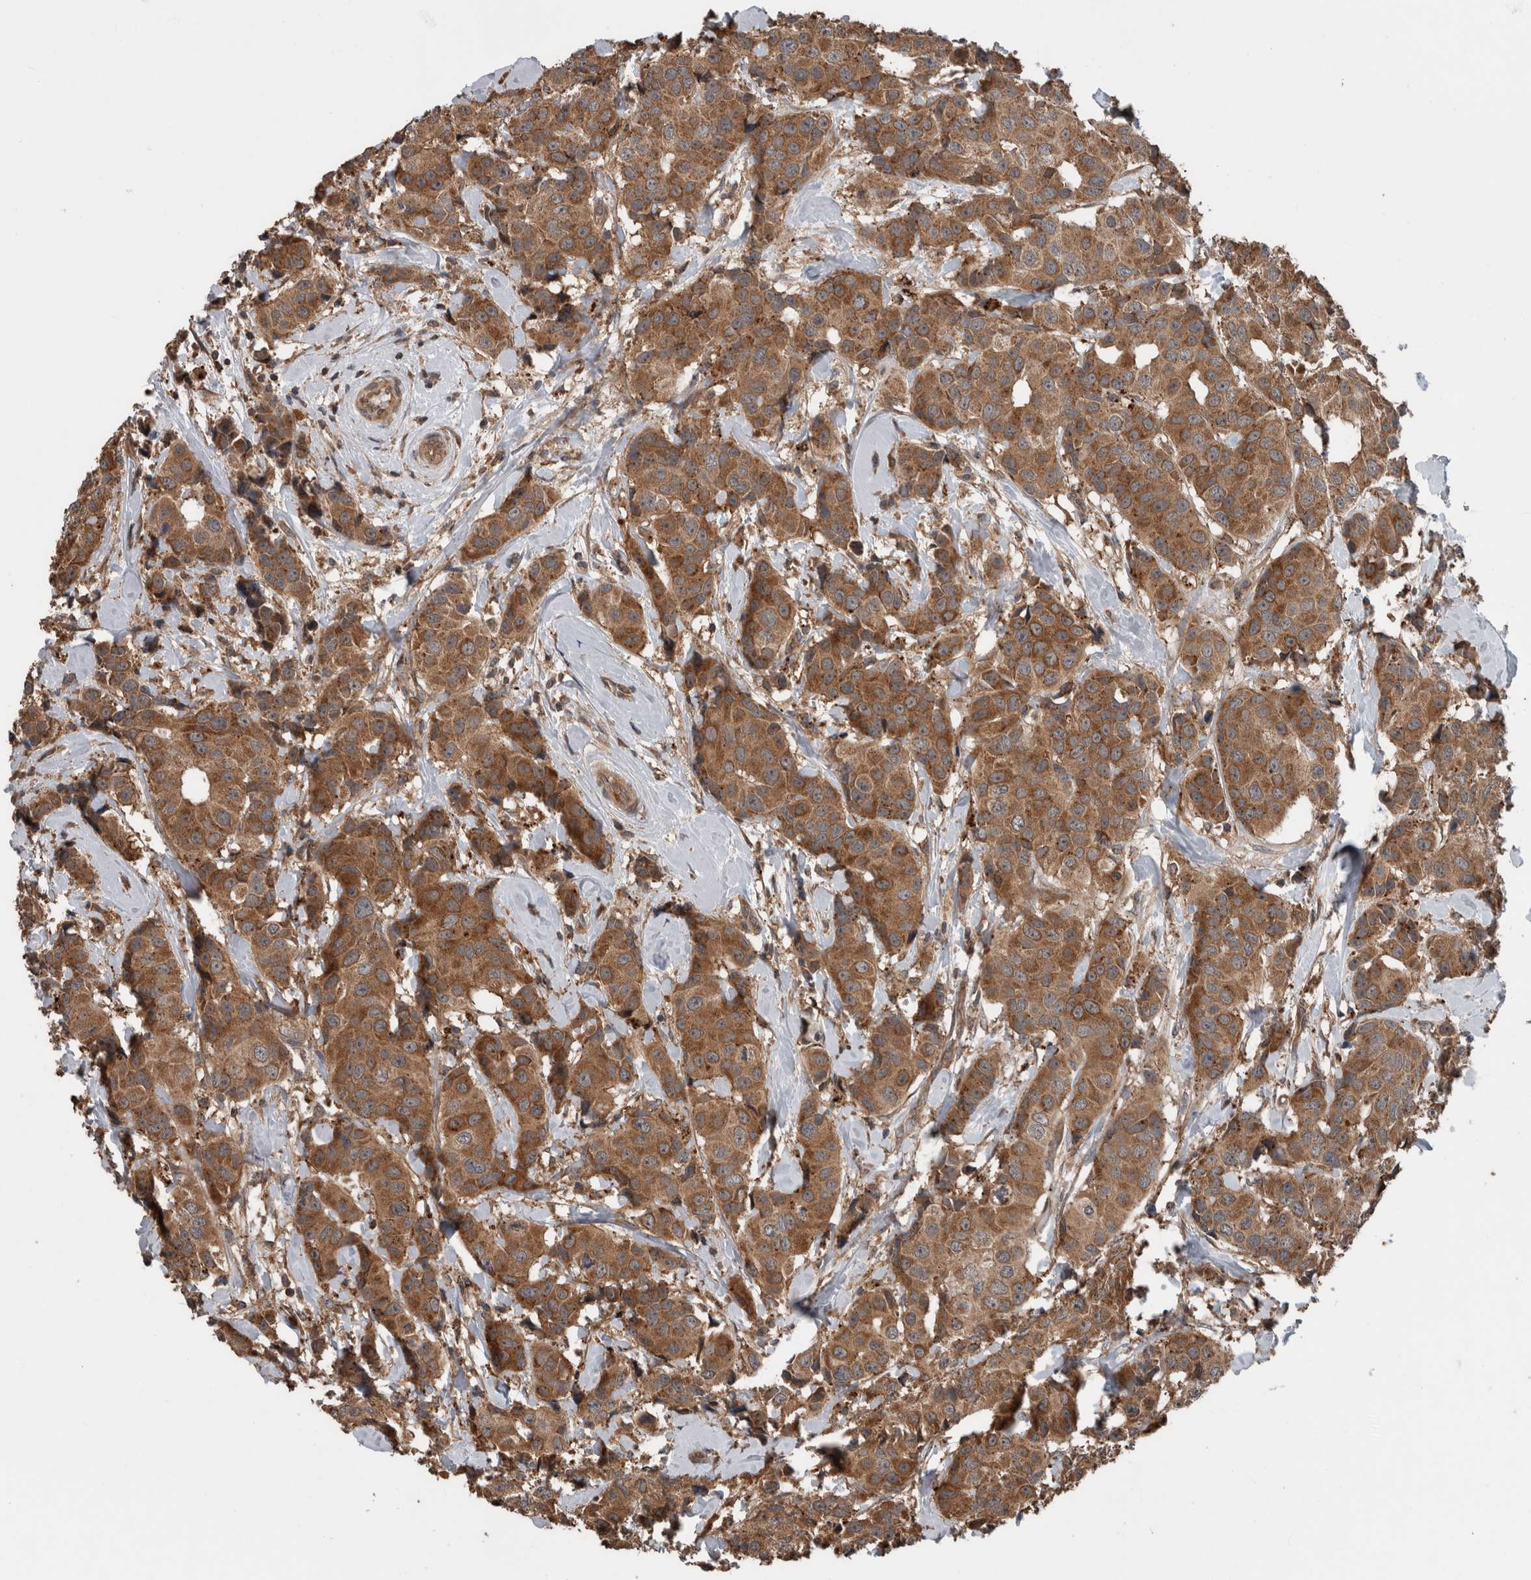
{"staining": {"intensity": "moderate", "quantity": ">75%", "location": "cytoplasmic/membranous"}, "tissue": "breast cancer", "cell_type": "Tumor cells", "image_type": "cancer", "snomed": [{"axis": "morphology", "description": "Normal tissue, NOS"}, {"axis": "morphology", "description": "Duct carcinoma"}, {"axis": "topography", "description": "Breast"}], "caption": "Immunohistochemical staining of breast cancer exhibits medium levels of moderate cytoplasmic/membranous expression in approximately >75% of tumor cells.", "gene": "RIOK3", "patient": {"sex": "female", "age": 39}}